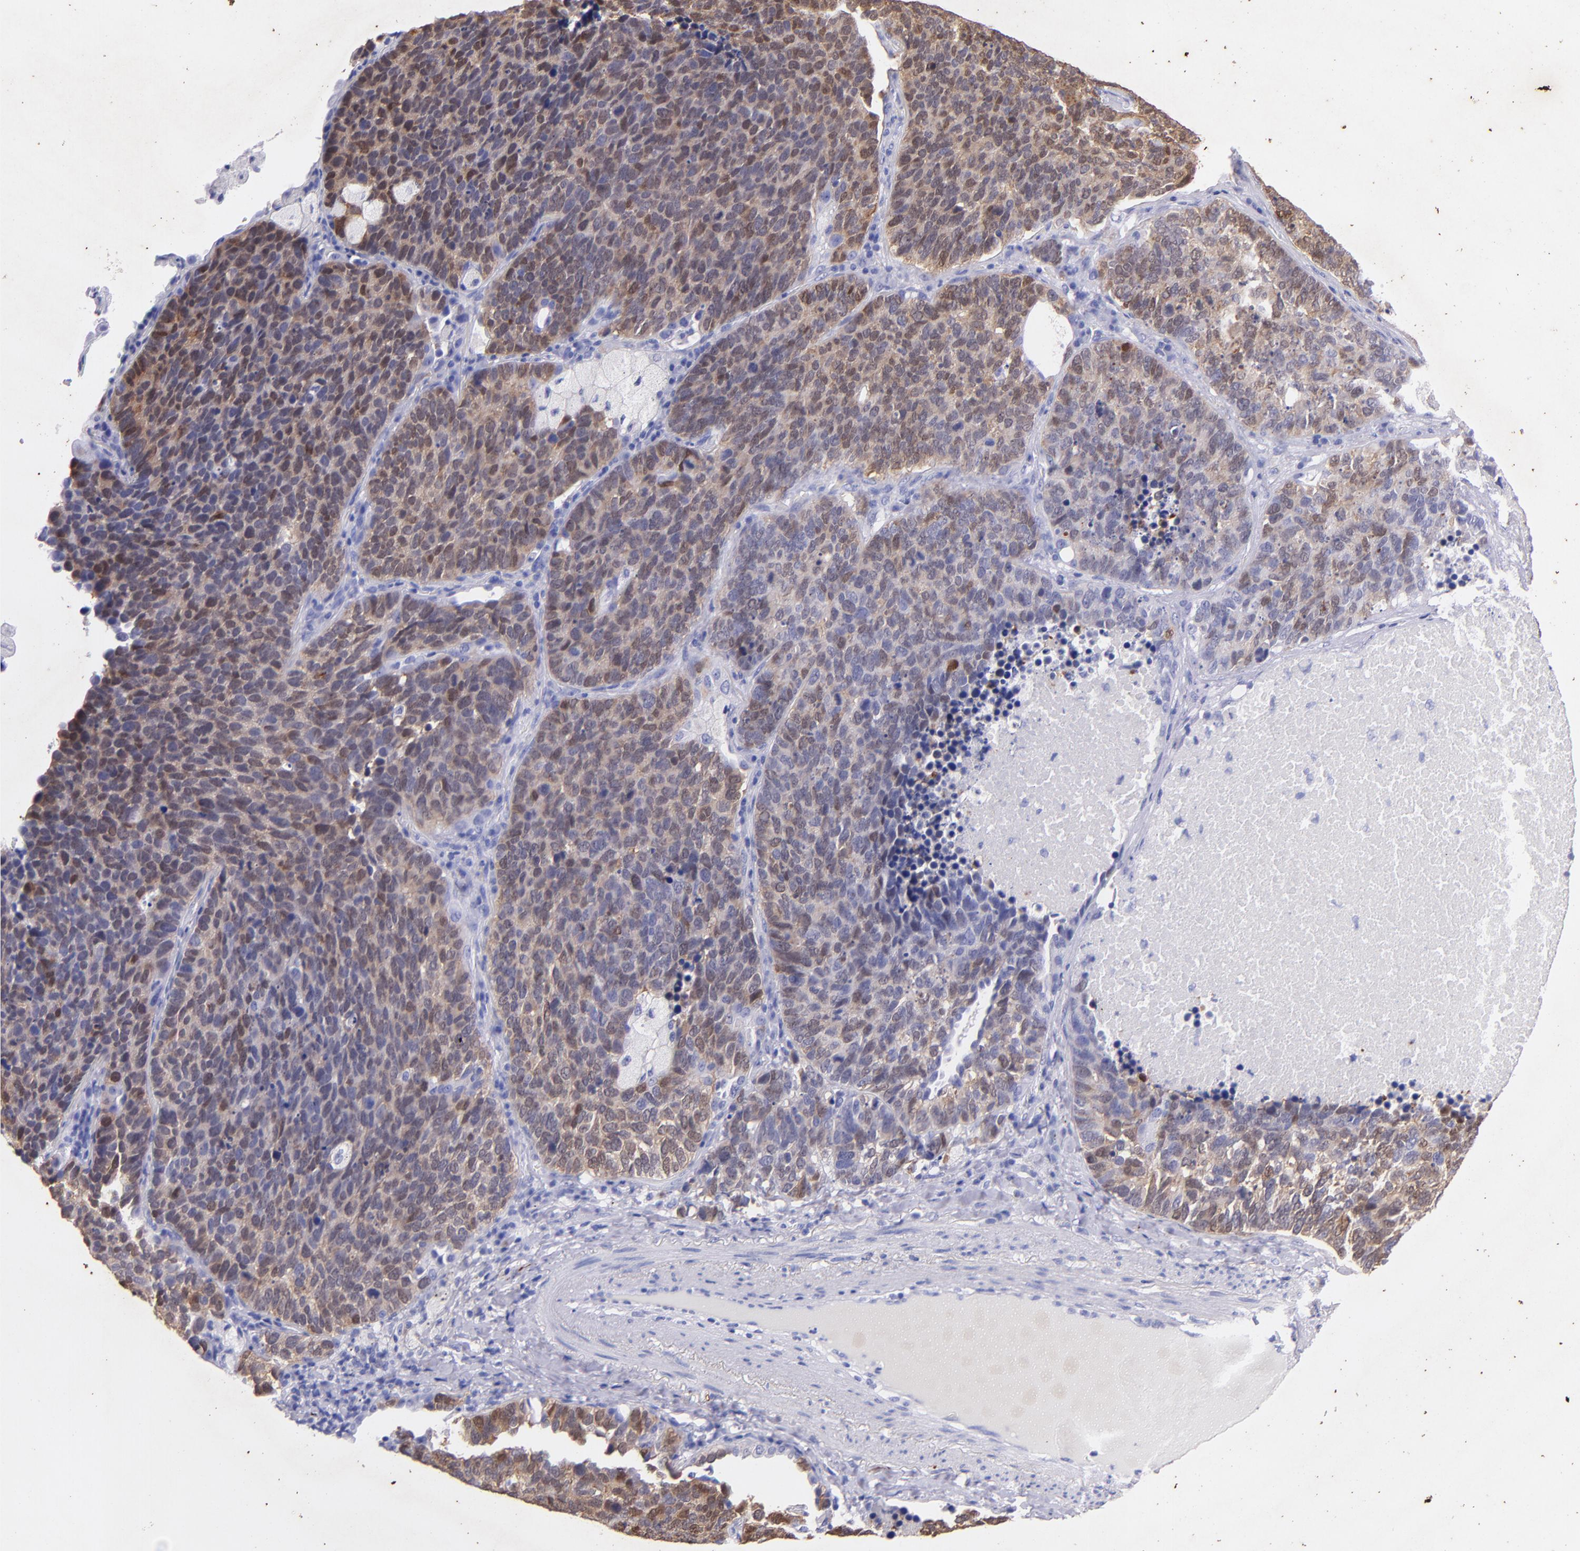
{"staining": {"intensity": "moderate", "quantity": ">75%", "location": "cytoplasmic/membranous"}, "tissue": "lung cancer", "cell_type": "Tumor cells", "image_type": "cancer", "snomed": [{"axis": "morphology", "description": "Neoplasm, malignant, NOS"}, {"axis": "topography", "description": "Lung"}], "caption": "Approximately >75% of tumor cells in human neoplasm (malignant) (lung) reveal moderate cytoplasmic/membranous protein expression as visualized by brown immunohistochemical staining.", "gene": "UCHL1", "patient": {"sex": "female", "age": 75}}